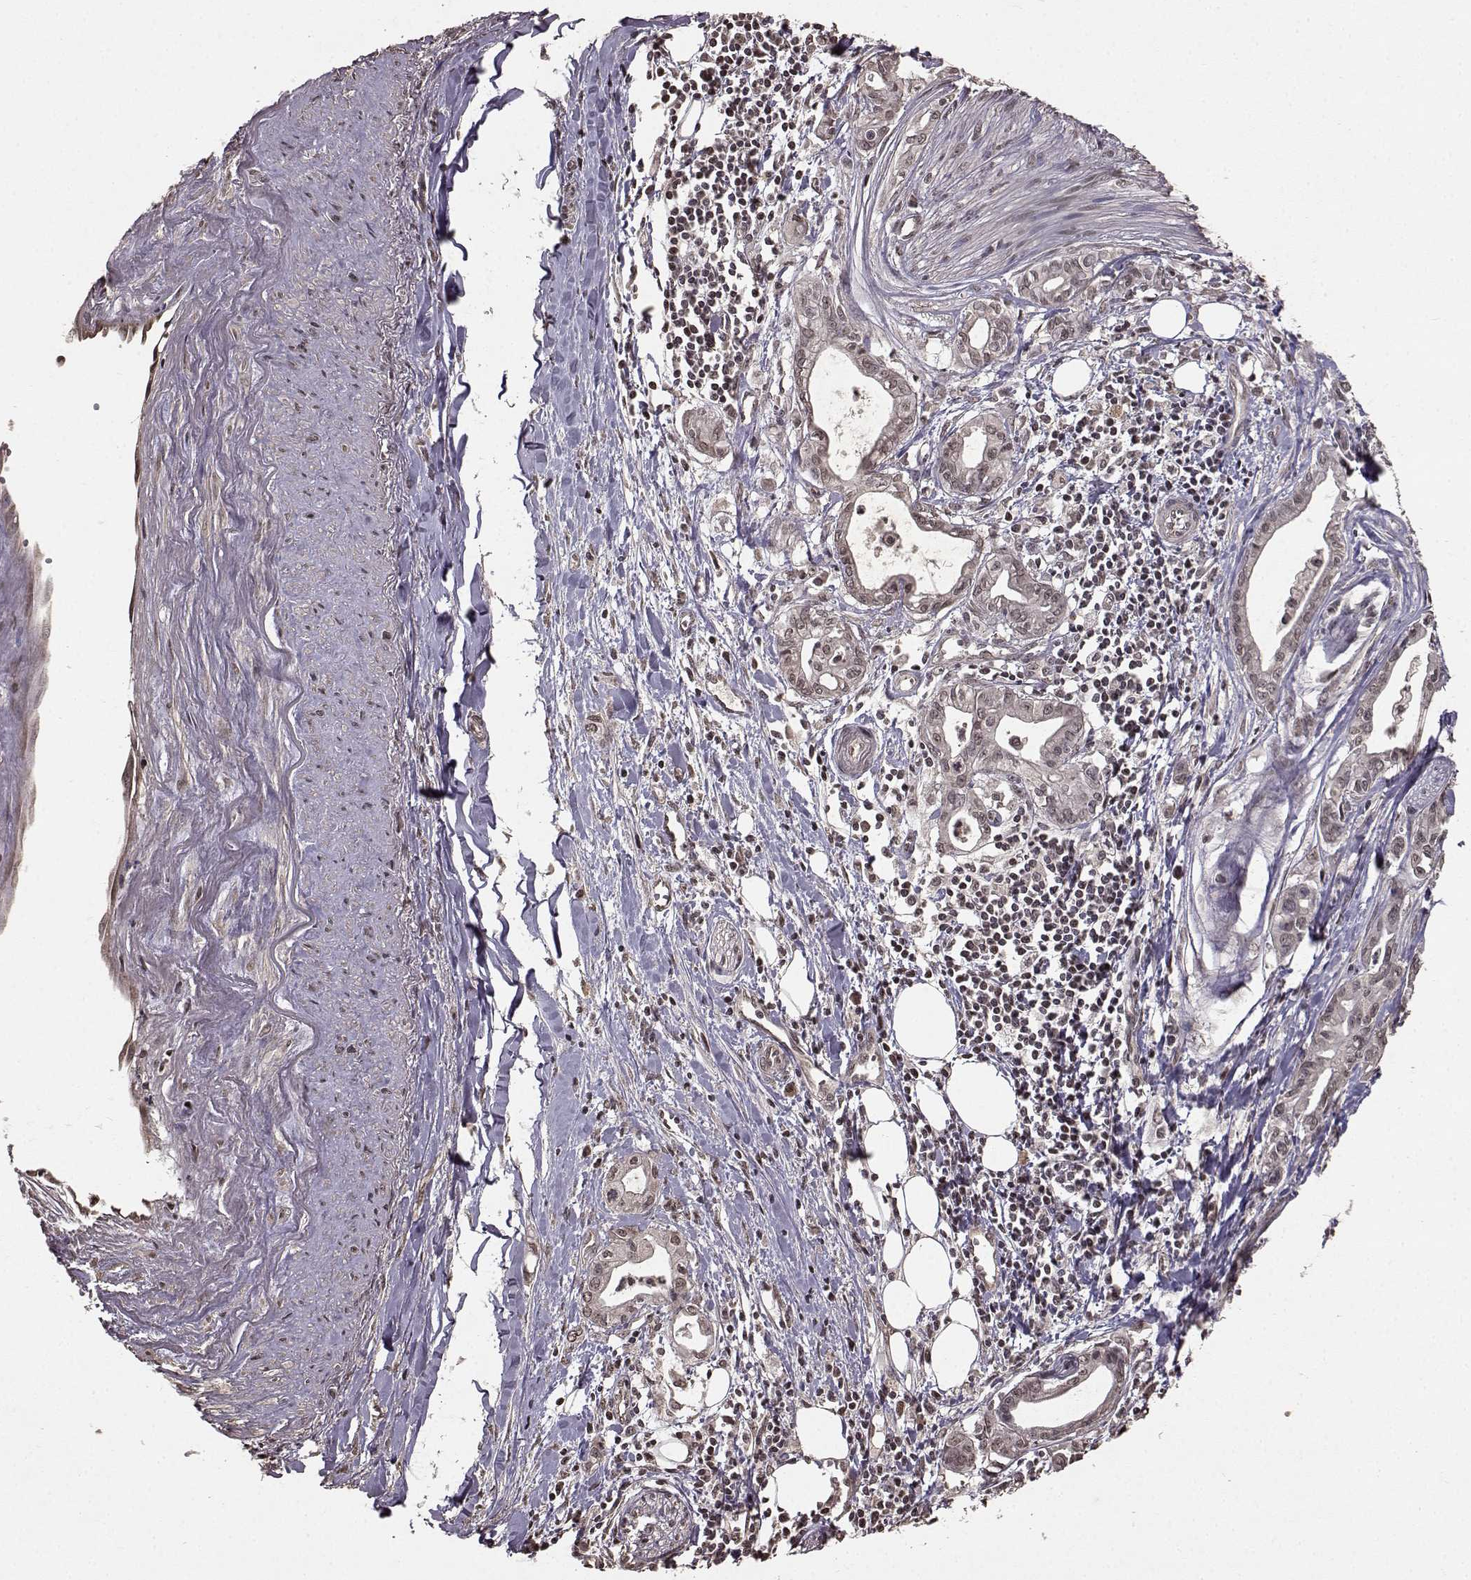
{"staining": {"intensity": "weak", "quantity": ">75%", "location": "nuclear"}, "tissue": "pancreatic cancer", "cell_type": "Tumor cells", "image_type": "cancer", "snomed": [{"axis": "morphology", "description": "Adenocarcinoma, NOS"}, {"axis": "topography", "description": "Pancreas"}], "caption": "DAB (3,3'-diaminobenzidine) immunohistochemical staining of pancreatic cancer reveals weak nuclear protein staining in approximately >75% of tumor cells.", "gene": "NTRK2", "patient": {"sex": "male", "age": 71}}